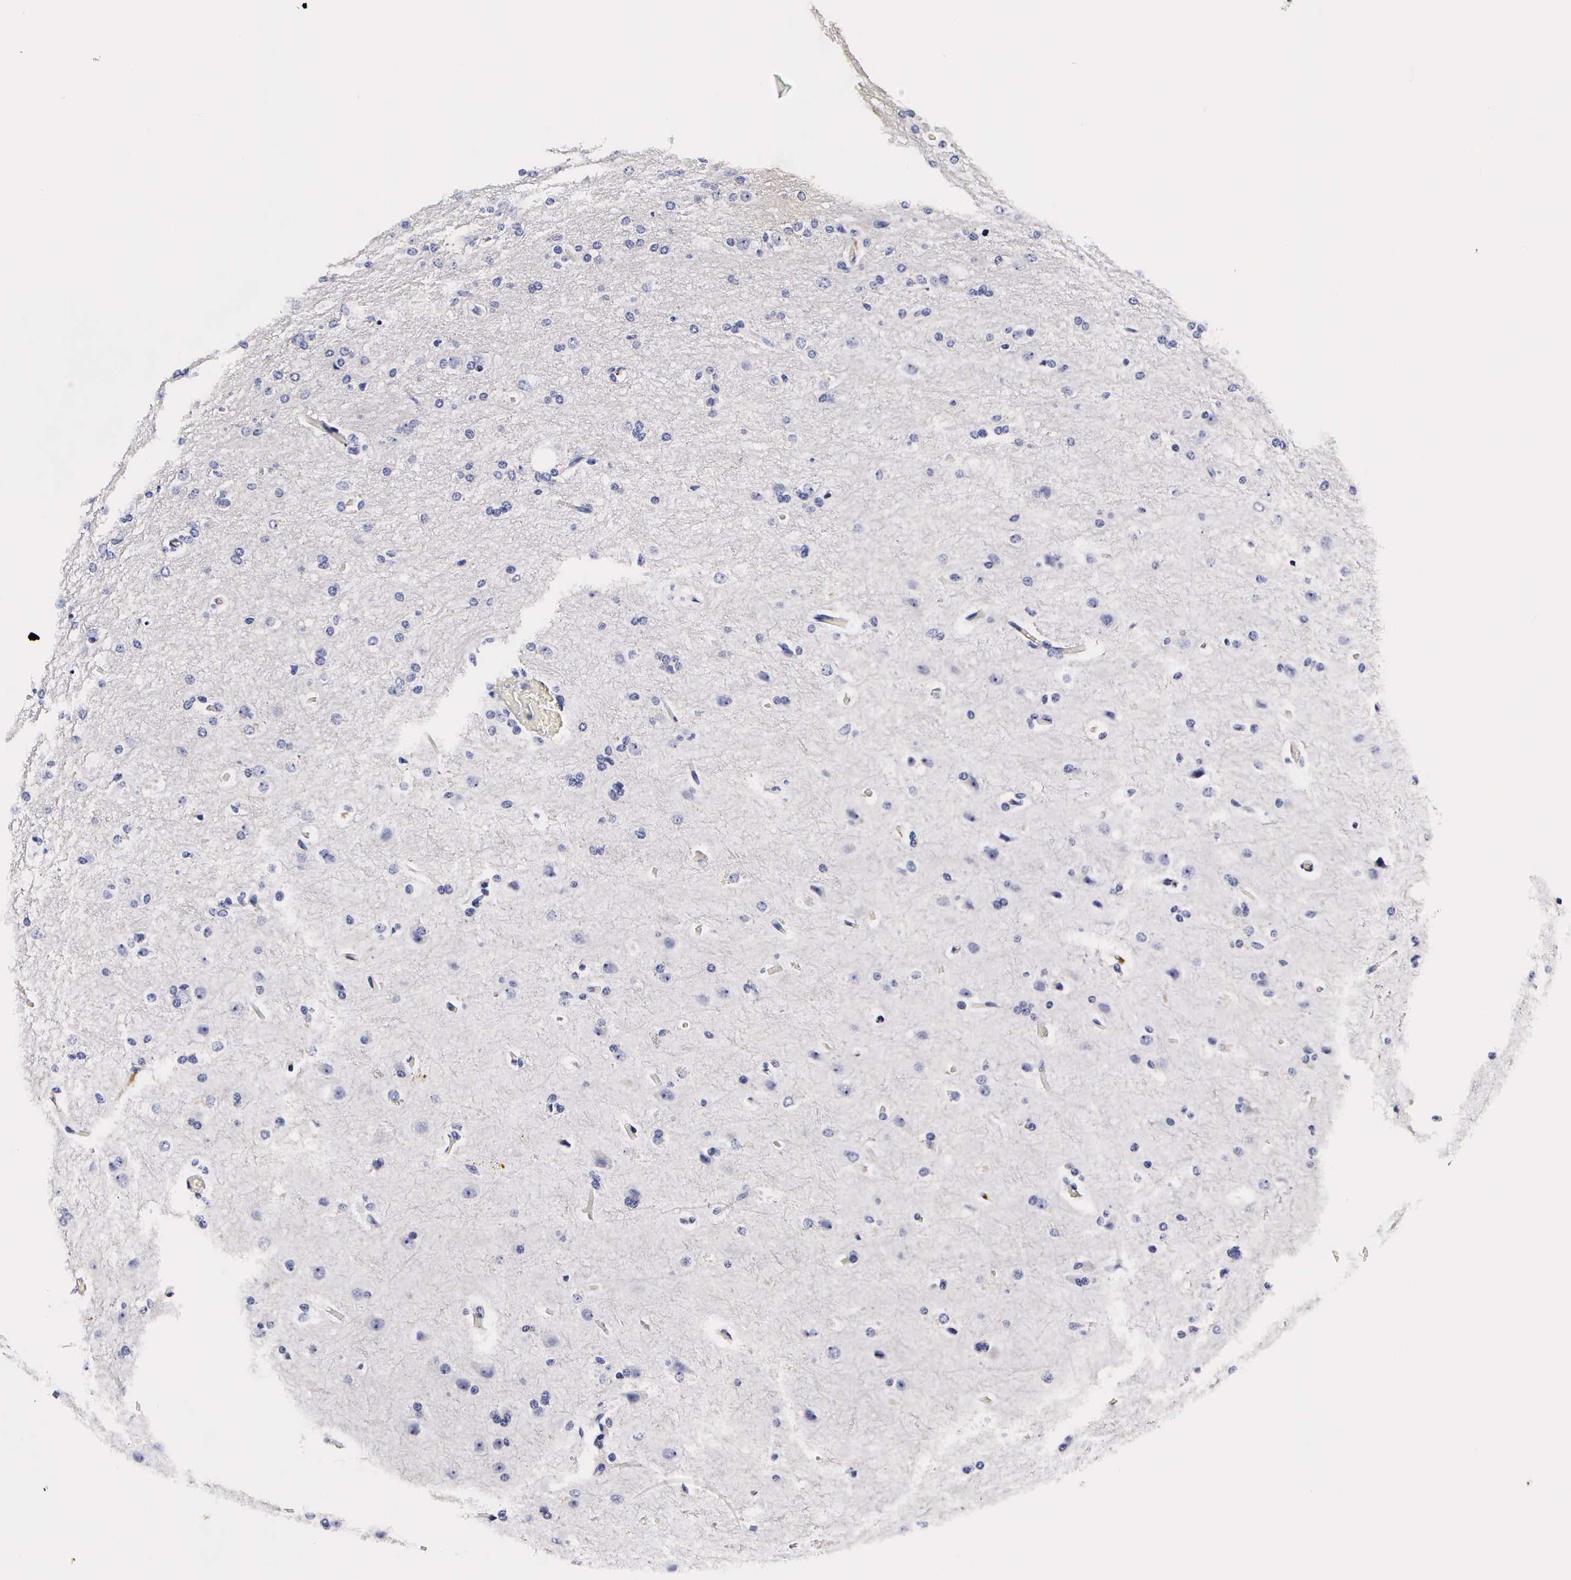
{"staining": {"intensity": "negative", "quantity": "none", "location": "none"}, "tissue": "glioma", "cell_type": "Tumor cells", "image_type": "cancer", "snomed": [{"axis": "morphology", "description": "Glioma, malignant, High grade"}, {"axis": "topography", "description": "Brain"}], "caption": "Immunohistochemistry histopathology image of neoplastic tissue: human glioma stained with DAB exhibits no significant protein staining in tumor cells.", "gene": "RNASE6", "patient": {"sex": "male", "age": 68}}